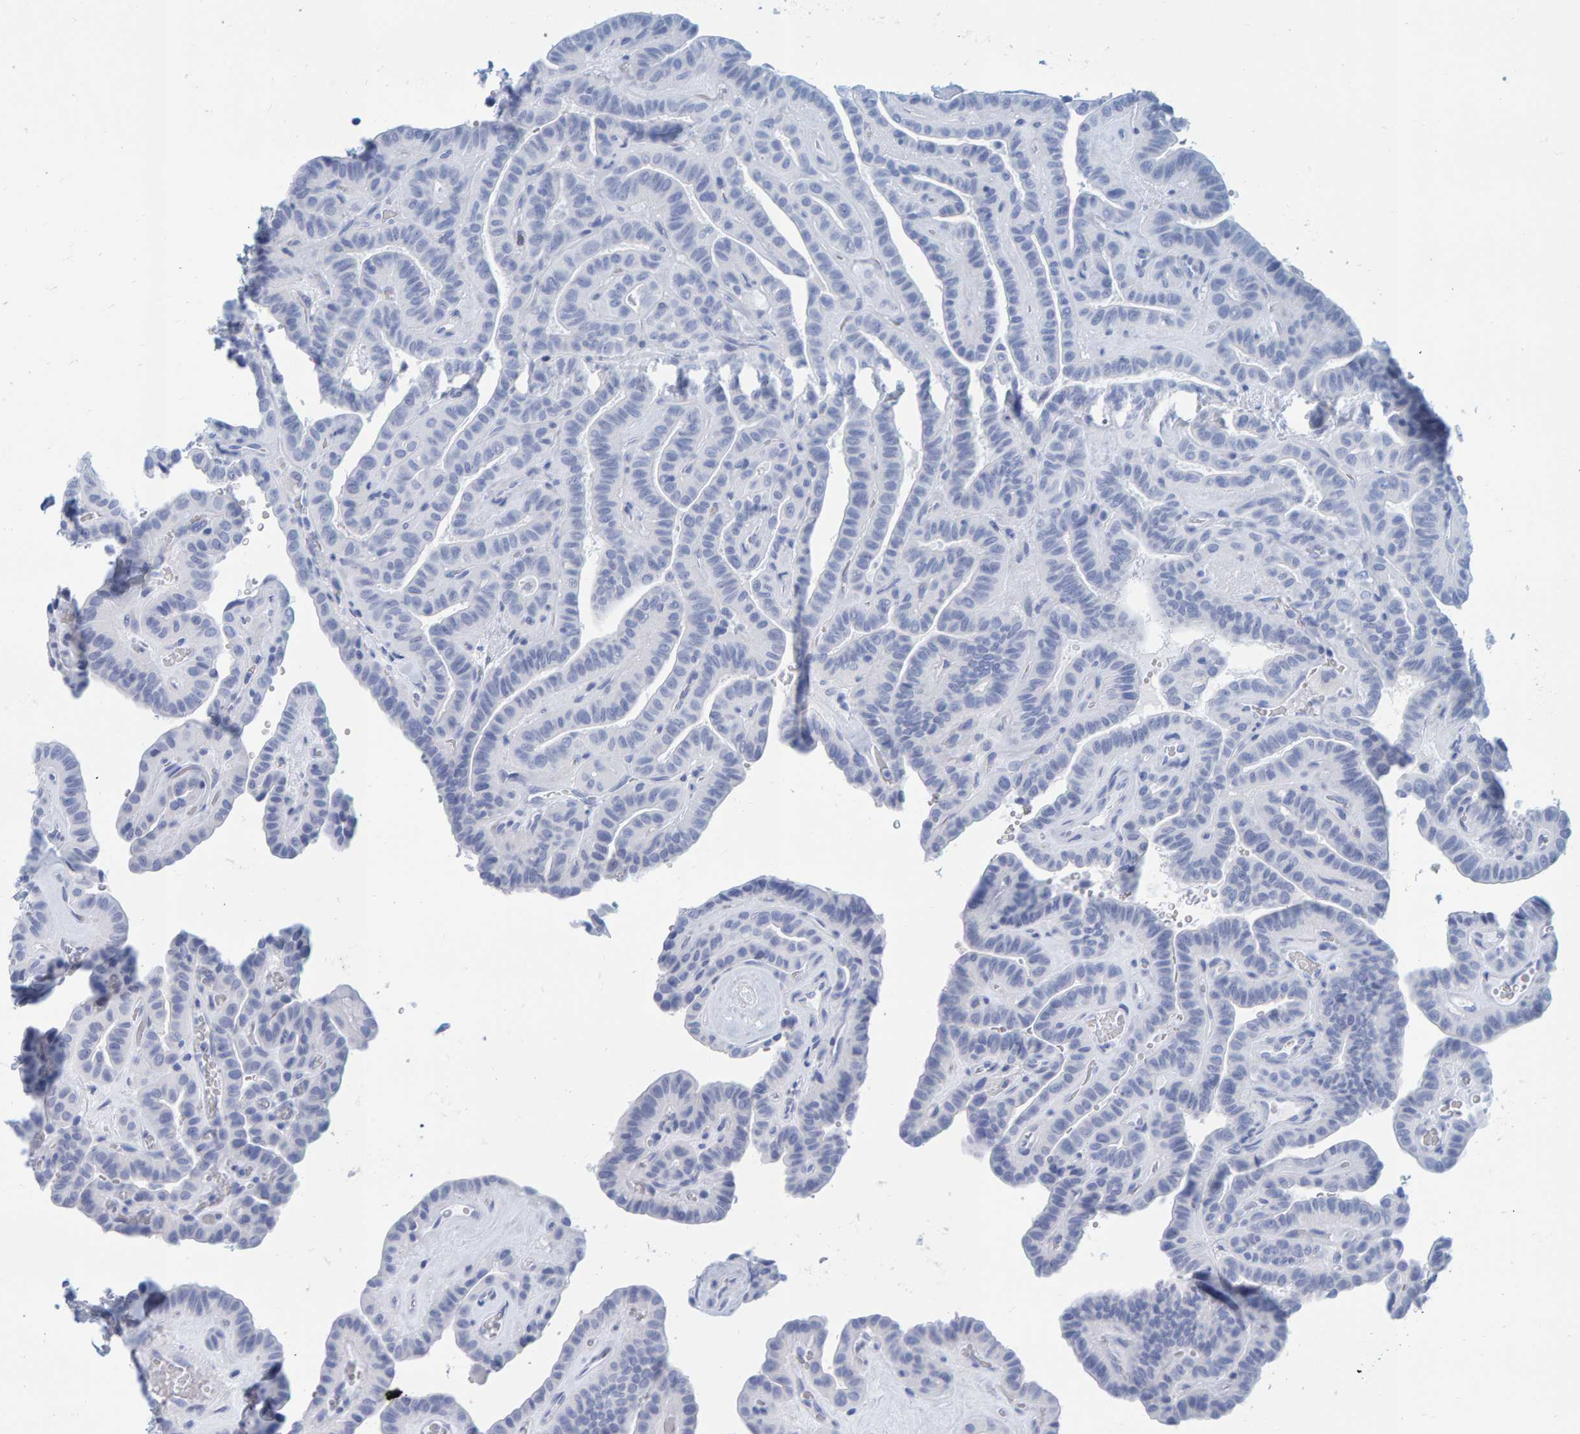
{"staining": {"intensity": "negative", "quantity": "none", "location": "none"}, "tissue": "thyroid cancer", "cell_type": "Tumor cells", "image_type": "cancer", "snomed": [{"axis": "morphology", "description": "Papillary adenocarcinoma, NOS"}, {"axis": "topography", "description": "Thyroid gland"}], "caption": "High magnification brightfield microscopy of thyroid cancer stained with DAB (brown) and counterstained with hematoxylin (blue): tumor cells show no significant staining.", "gene": "SFTPC", "patient": {"sex": "male", "age": 77}}